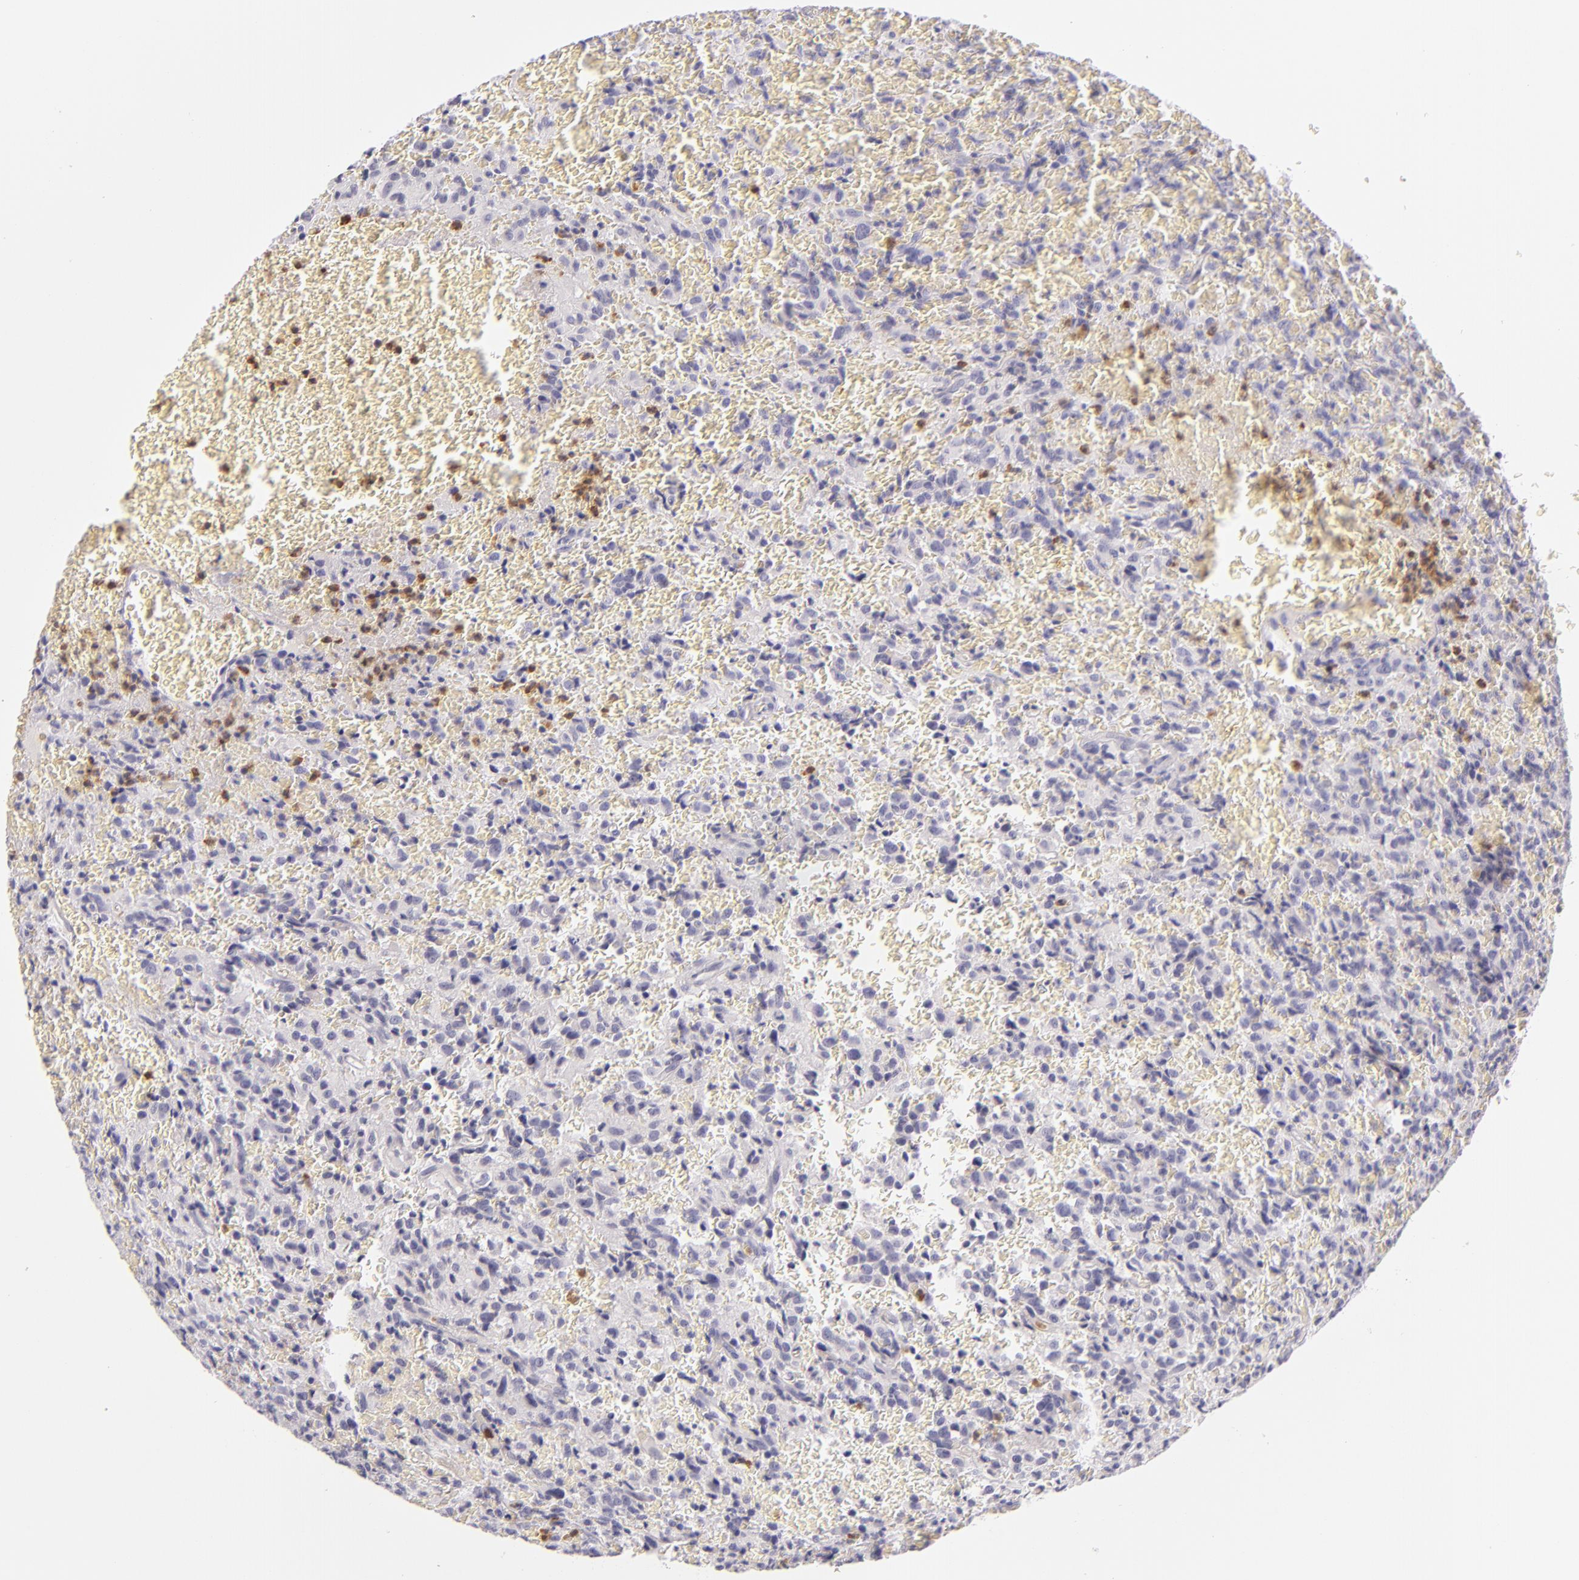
{"staining": {"intensity": "negative", "quantity": "none", "location": "none"}, "tissue": "glioma", "cell_type": "Tumor cells", "image_type": "cancer", "snomed": [{"axis": "morphology", "description": "Glioma, malignant, High grade"}, {"axis": "topography", "description": "Brain"}], "caption": "This is a photomicrograph of IHC staining of glioma, which shows no expression in tumor cells.", "gene": "FAM181A", "patient": {"sex": "male", "age": 56}}